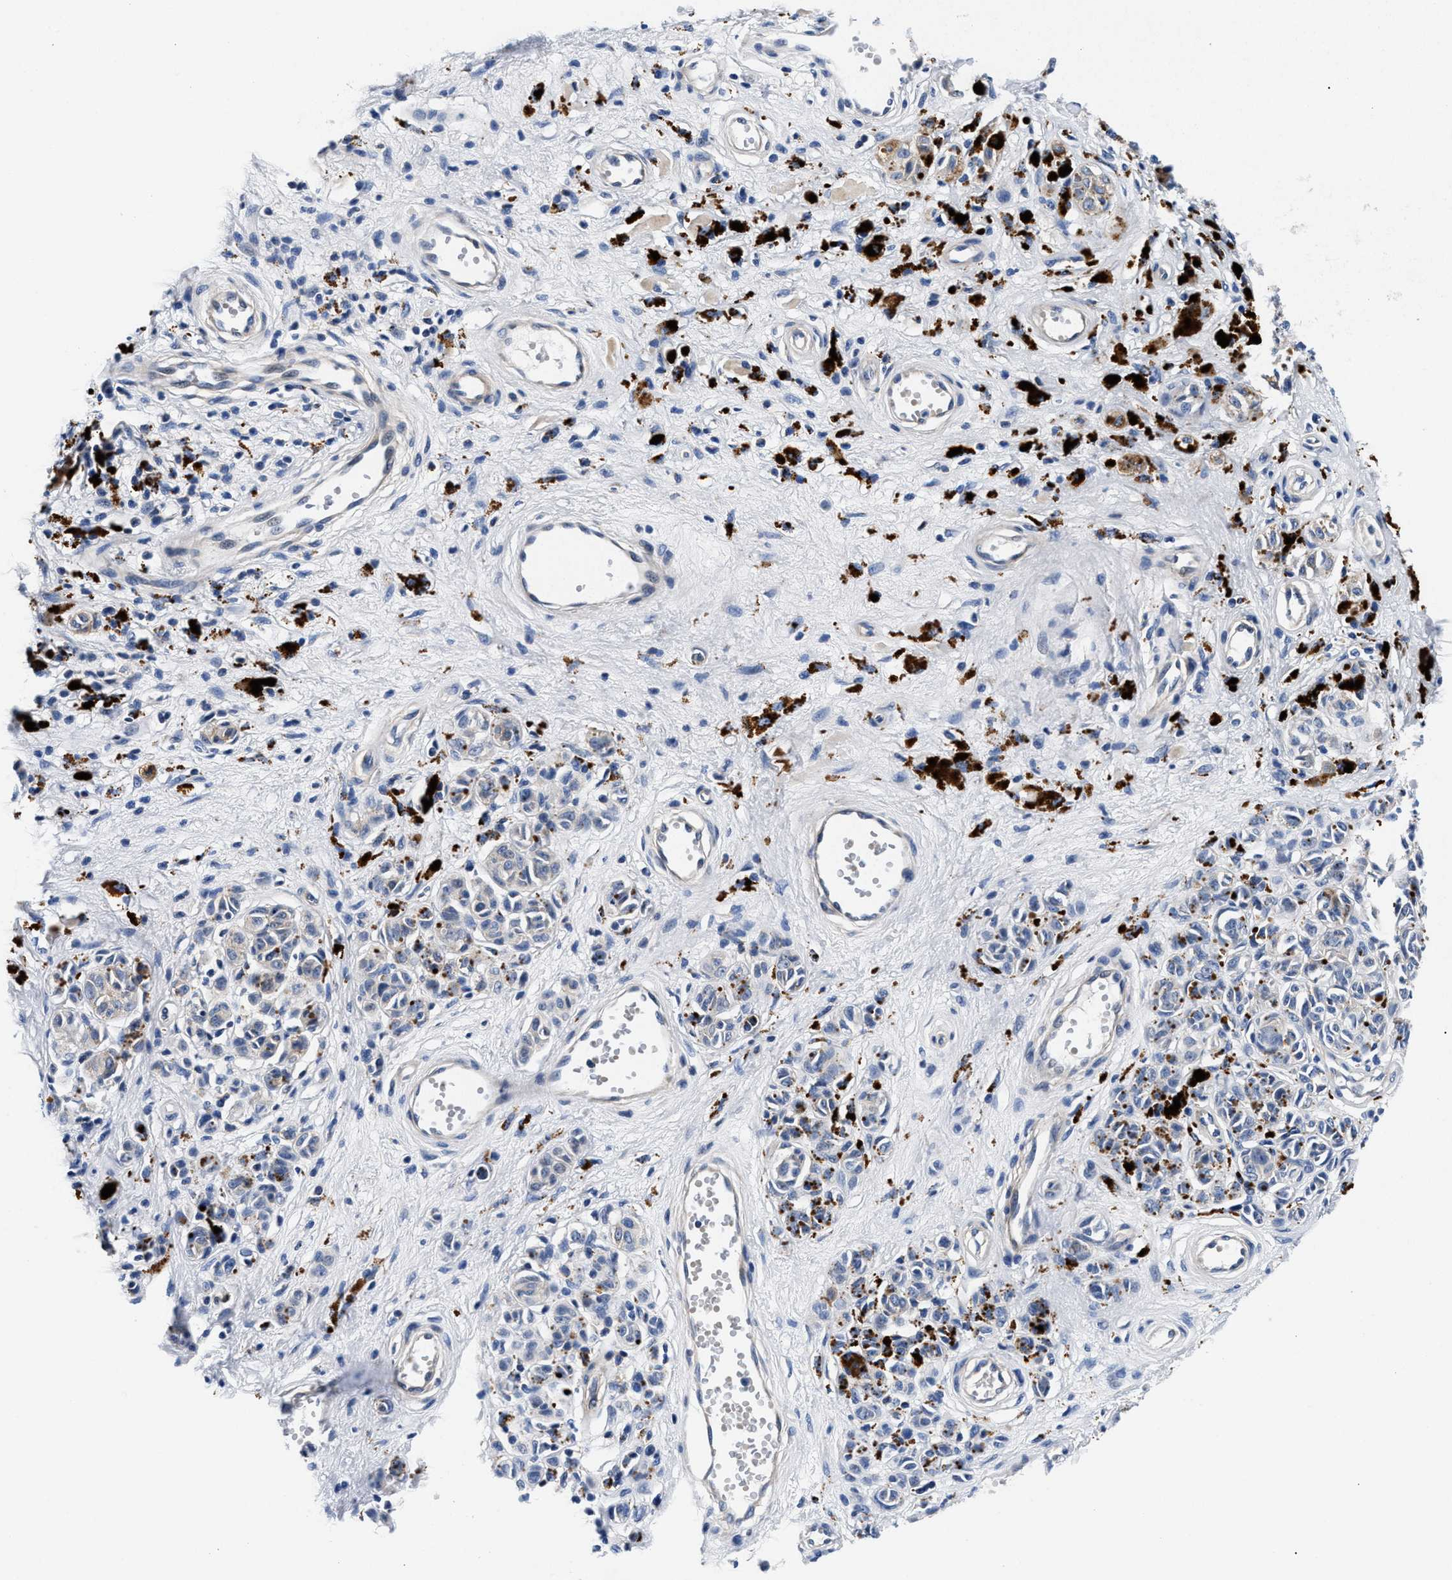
{"staining": {"intensity": "weak", "quantity": "25%-75%", "location": "cytoplasmic/membranous"}, "tissue": "melanoma", "cell_type": "Tumor cells", "image_type": "cancer", "snomed": [{"axis": "morphology", "description": "Malignant melanoma, NOS"}, {"axis": "topography", "description": "Skin"}], "caption": "A photomicrograph of melanoma stained for a protein reveals weak cytoplasmic/membranous brown staining in tumor cells. (DAB (3,3'-diaminobenzidine) IHC with brightfield microscopy, high magnification).", "gene": "P2RY4", "patient": {"sex": "female", "age": 64}}